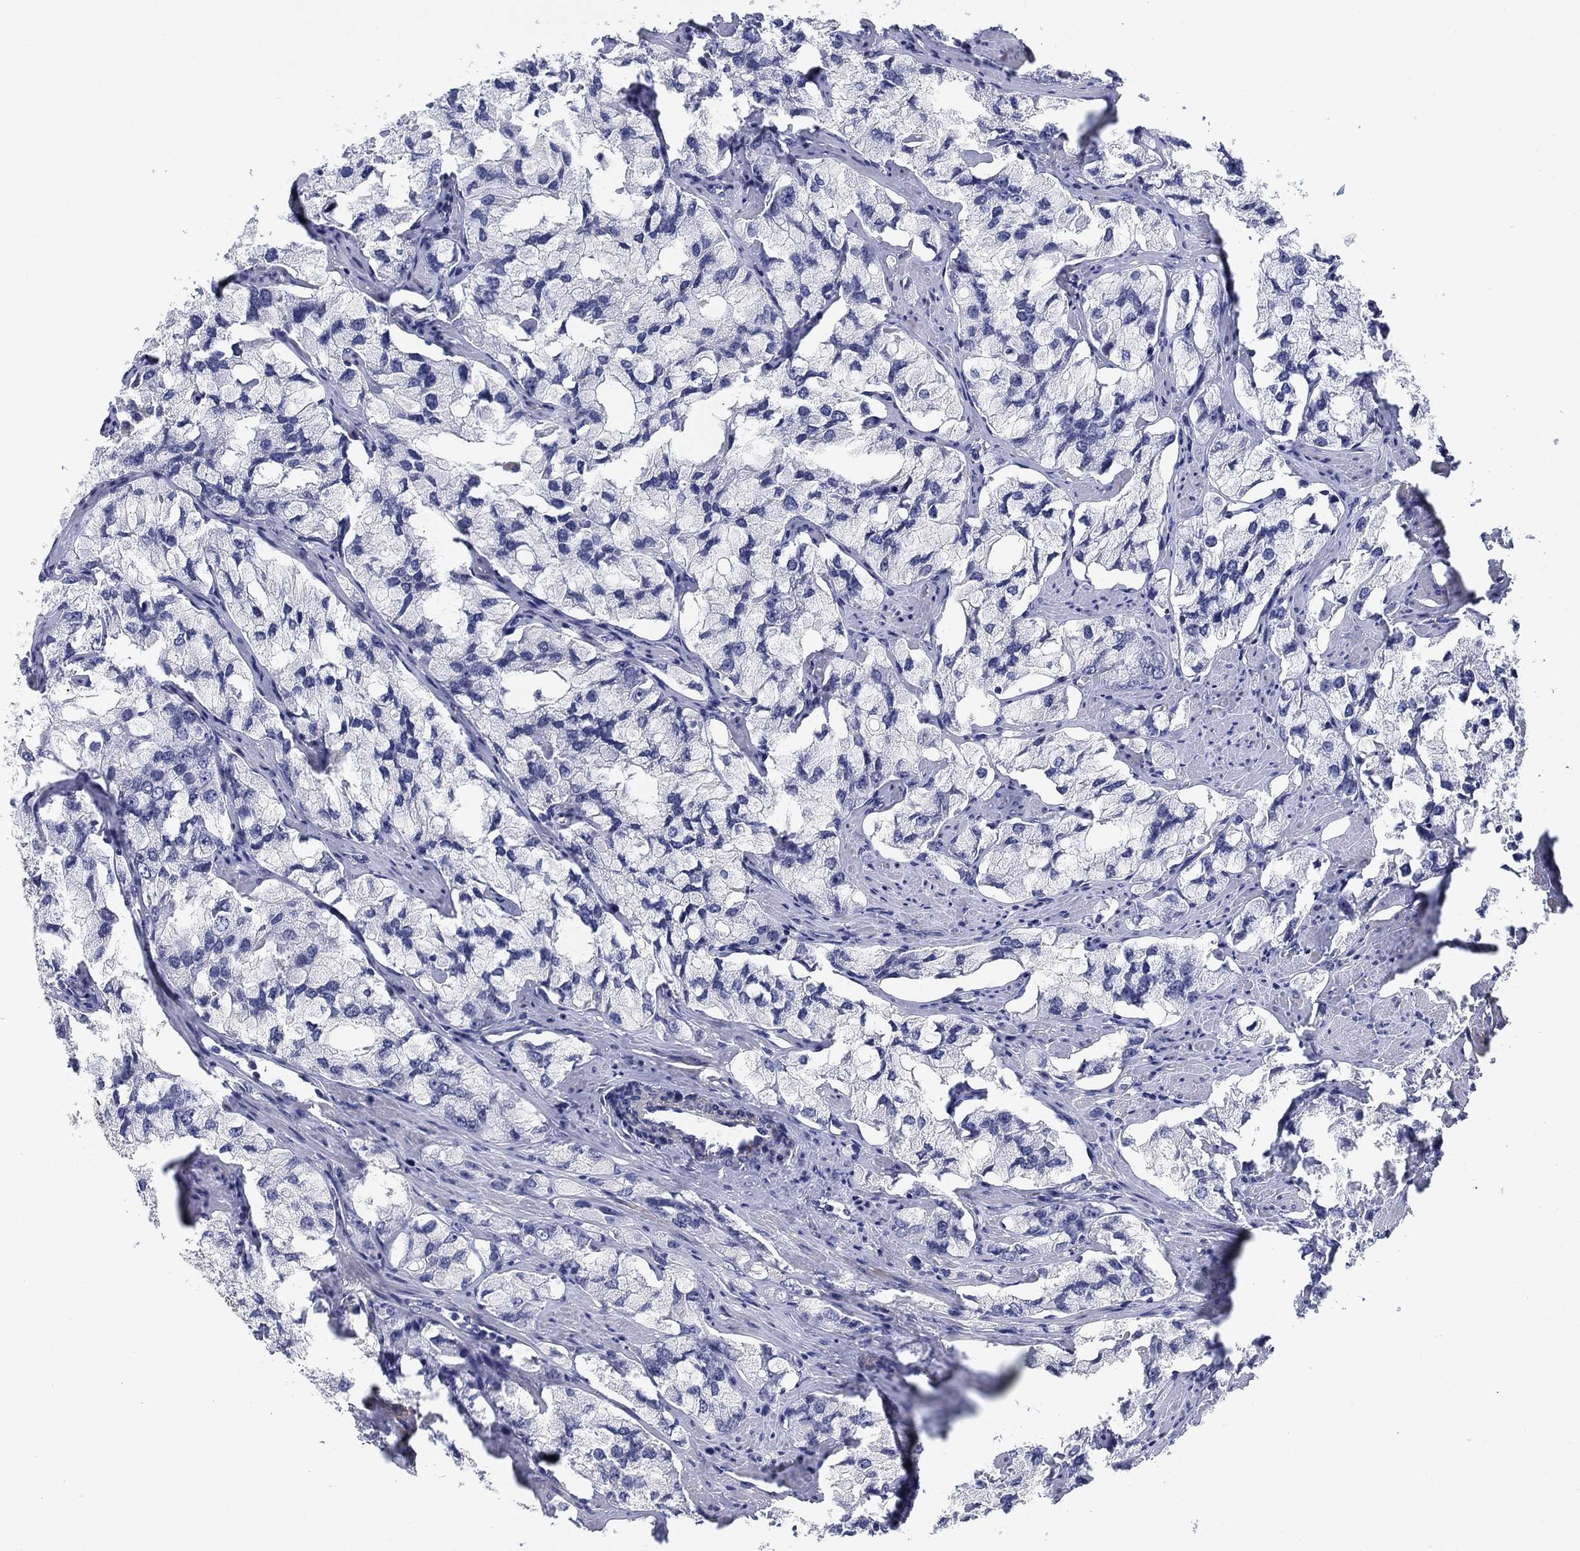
{"staining": {"intensity": "negative", "quantity": "none", "location": "none"}, "tissue": "prostate cancer", "cell_type": "Tumor cells", "image_type": "cancer", "snomed": [{"axis": "morphology", "description": "Adenocarcinoma, NOS"}, {"axis": "topography", "description": "Prostate and seminal vesicle, NOS"}, {"axis": "topography", "description": "Prostate"}], "caption": "Tumor cells show no significant staining in adenocarcinoma (prostate).", "gene": "OTUB2", "patient": {"sex": "male", "age": 64}}